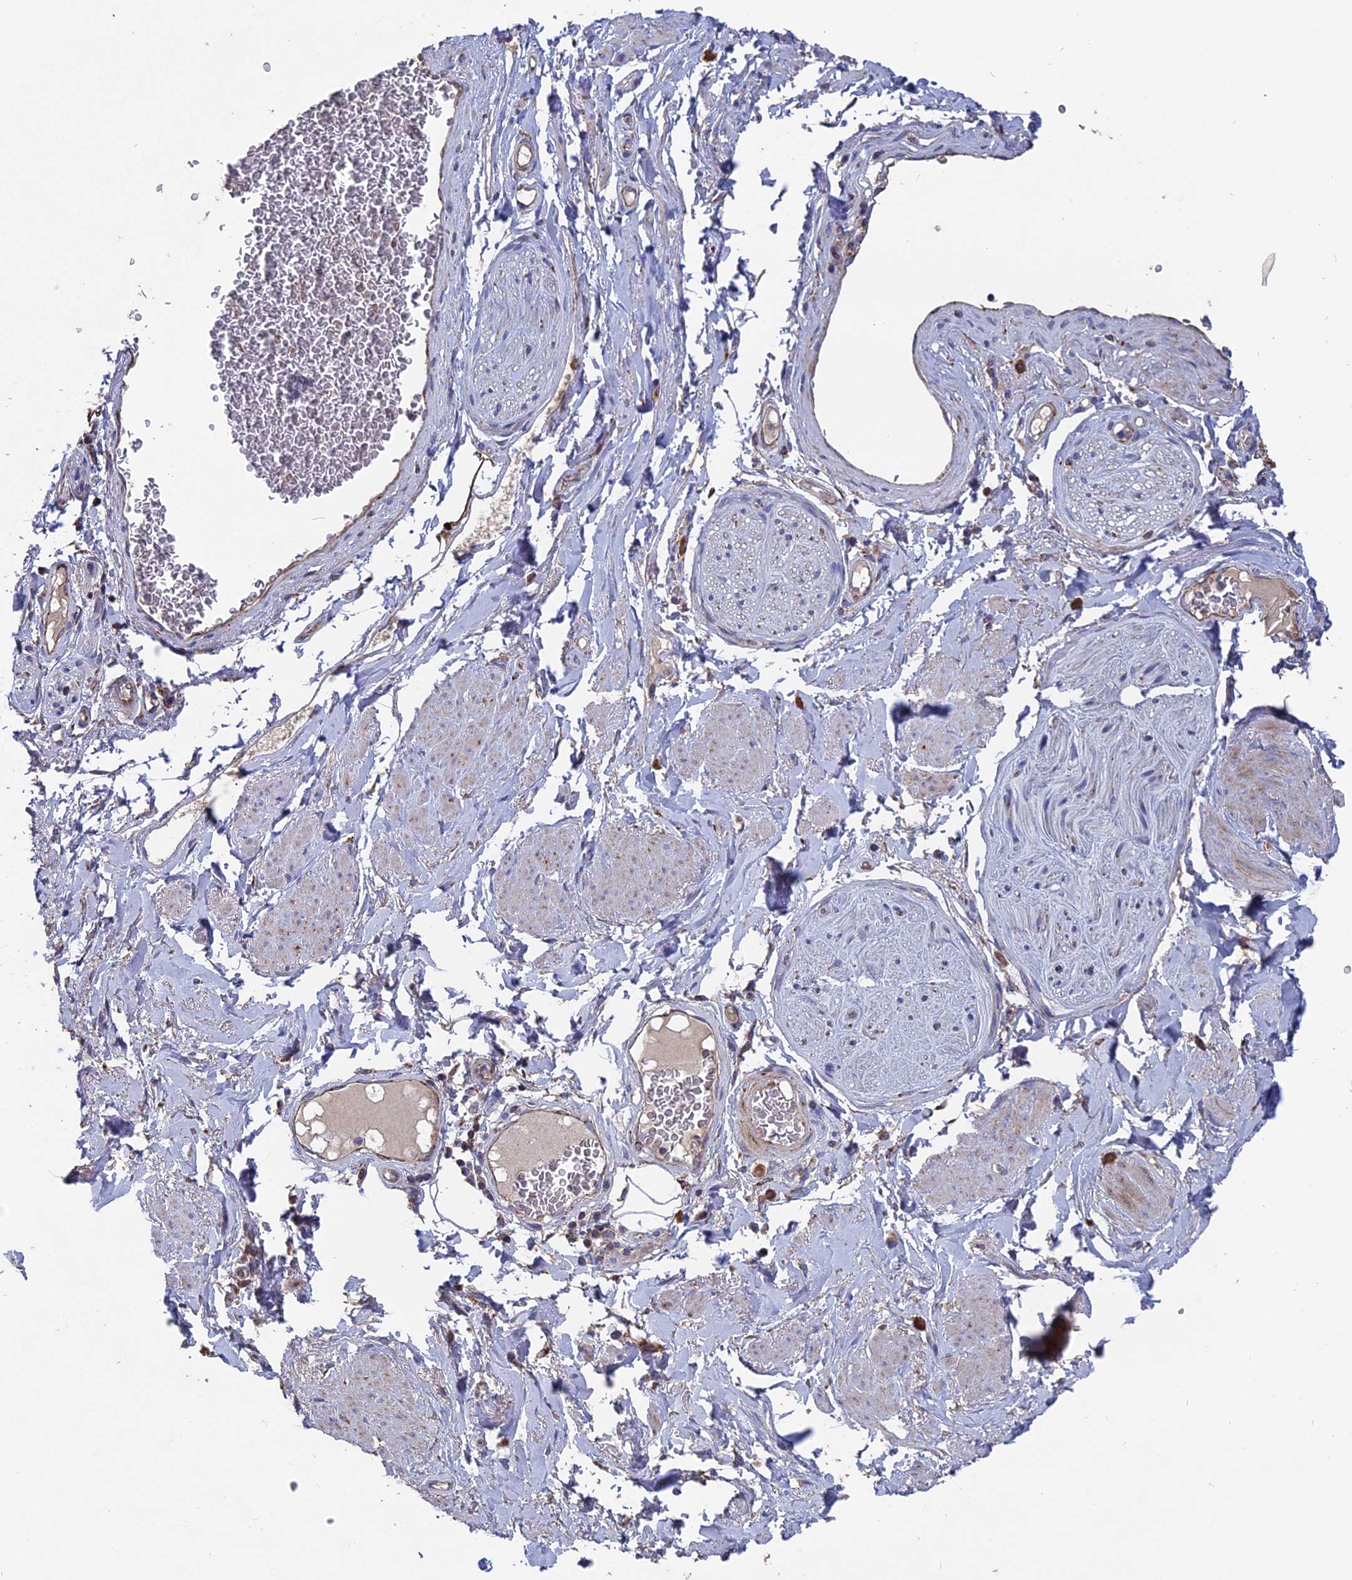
{"staining": {"intensity": "negative", "quantity": "none", "location": "none"}, "tissue": "adipose tissue", "cell_type": "Adipocytes", "image_type": "normal", "snomed": [{"axis": "morphology", "description": "Normal tissue, NOS"}, {"axis": "morphology", "description": "Adenocarcinoma, NOS"}, {"axis": "topography", "description": "Rectum"}, {"axis": "topography", "description": "Vagina"}, {"axis": "topography", "description": "Peripheral nerve tissue"}], "caption": "Adipocytes are negative for protein expression in benign human adipose tissue. (Stains: DAB immunohistochemistry (IHC) with hematoxylin counter stain, Microscopy: brightfield microscopy at high magnification).", "gene": "TGFA", "patient": {"sex": "female", "age": 71}}